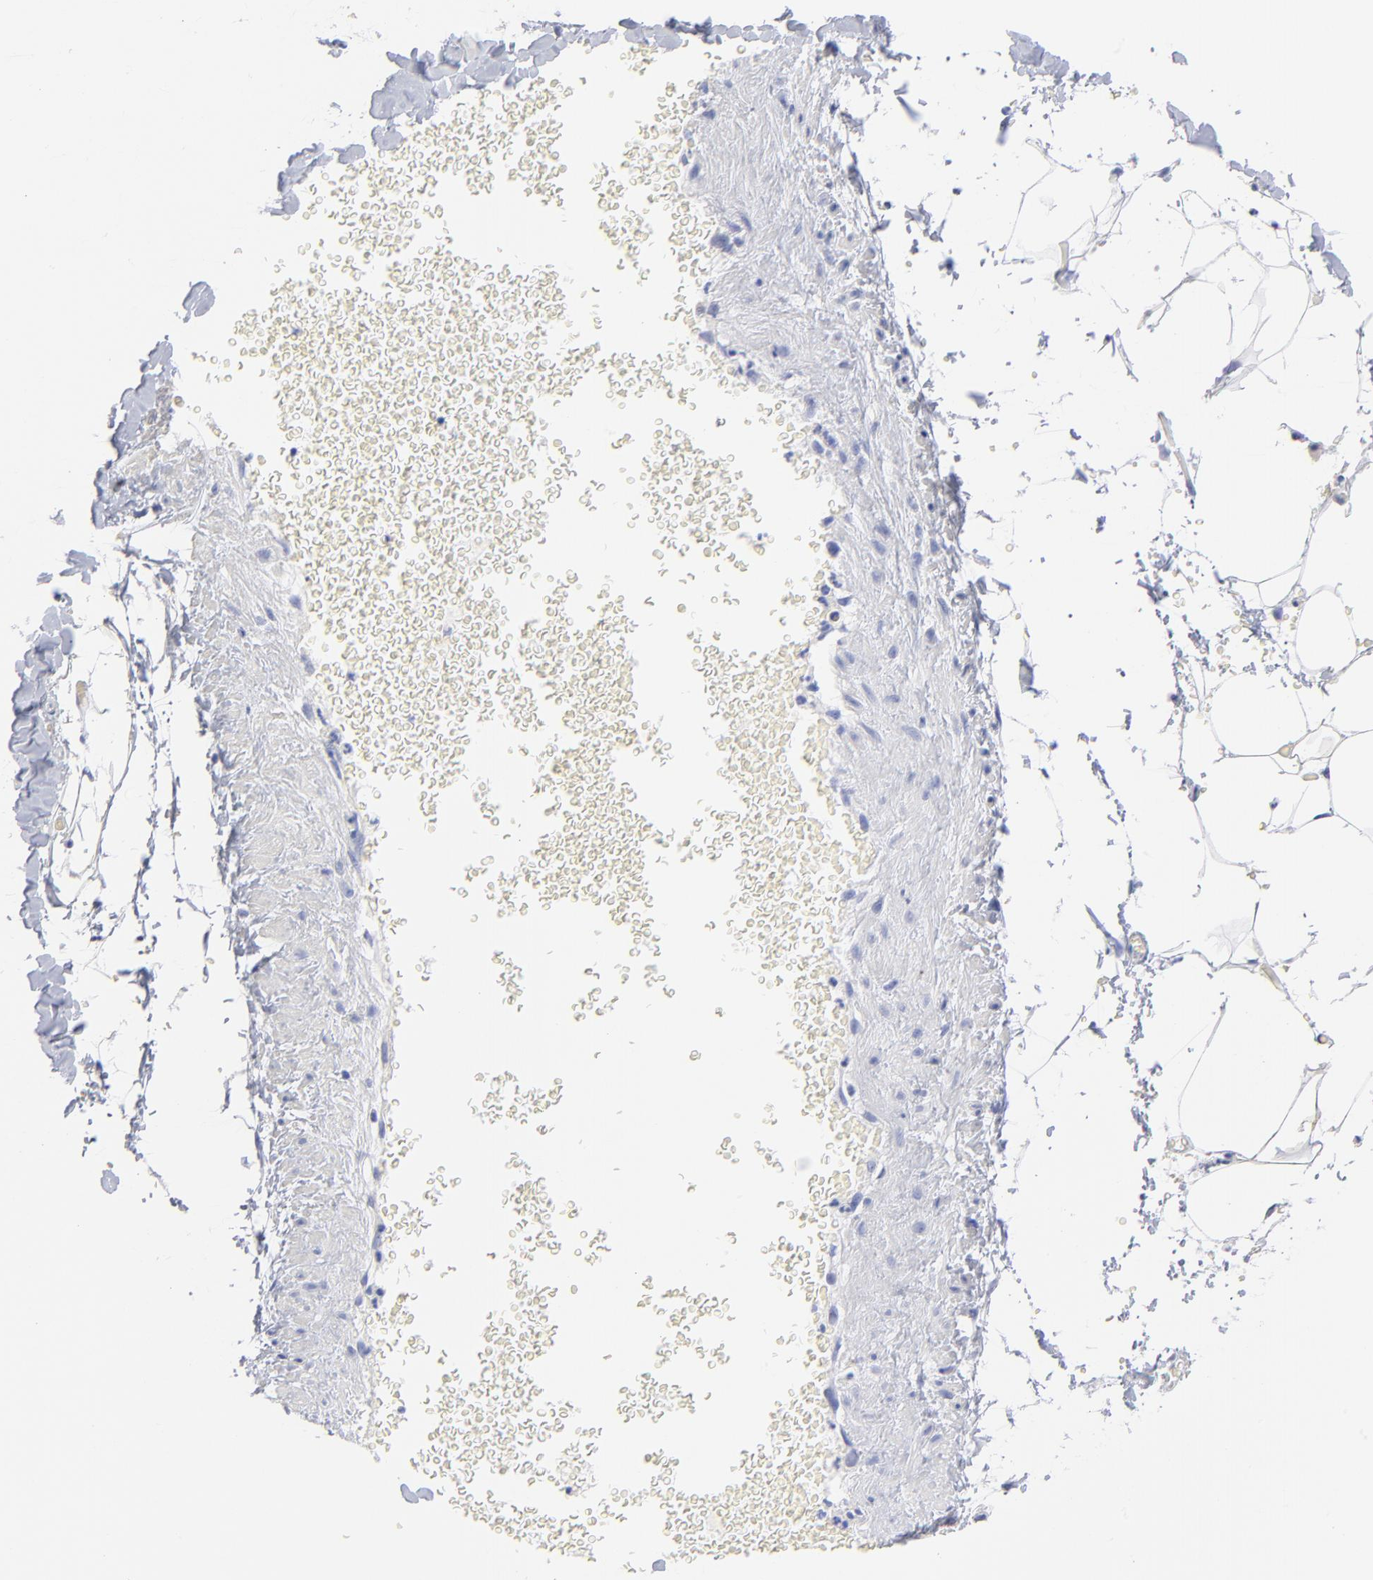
{"staining": {"intensity": "negative", "quantity": "none", "location": "none"}, "tissue": "adipose tissue", "cell_type": "Adipocytes", "image_type": "normal", "snomed": [{"axis": "morphology", "description": "Normal tissue, NOS"}, {"axis": "topography", "description": "Soft tissue"}], "caption": "Human adipose tissue stained for a protein using IHC reveals no staining in adipocytes.", "gene": "ACY1", "patient": {"sex": "male", "age": 72}}